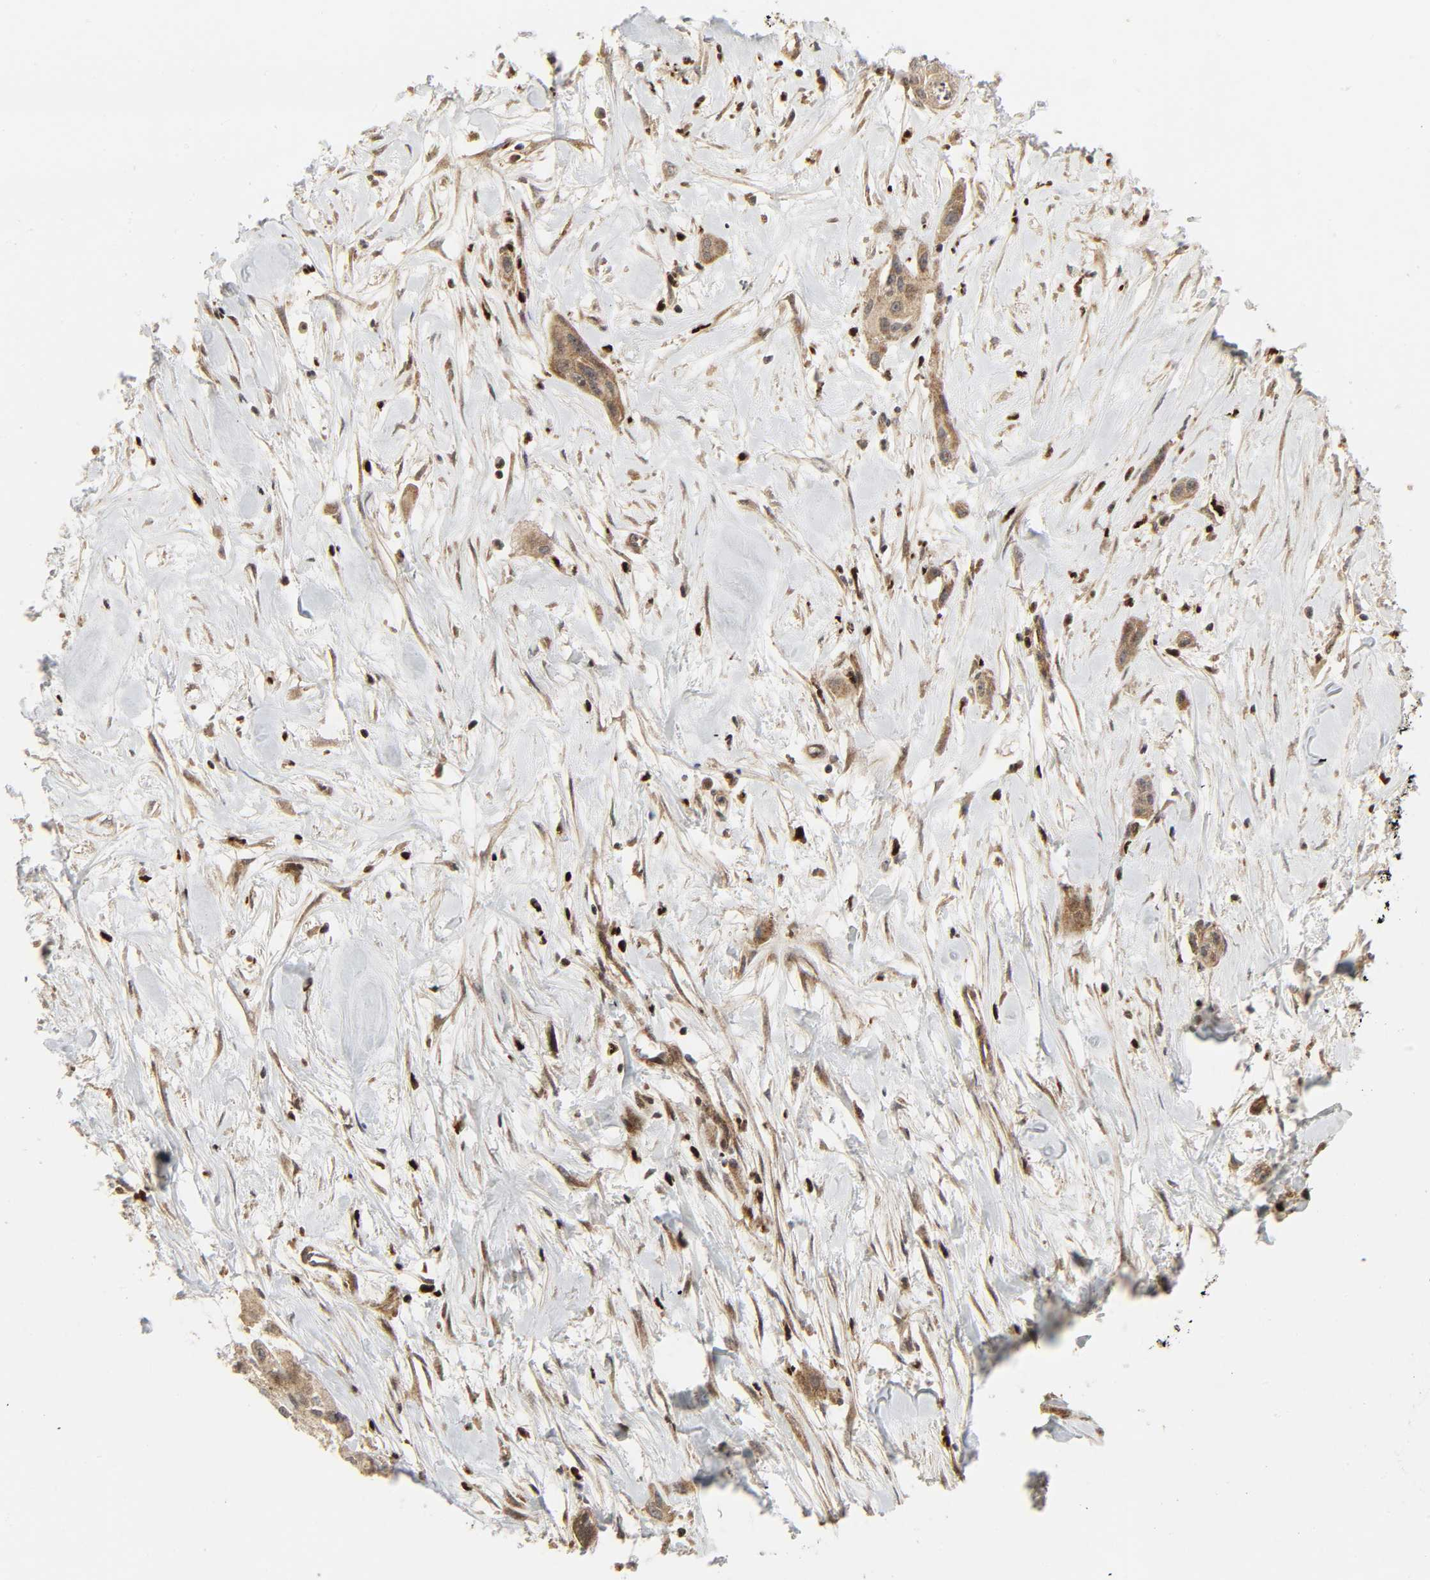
{"staining": {"intensity": "strong", "quantity": ">75%", "location": "cytoplasmic/membranous"}, "tissue": "pancreatic cancer", "cell_type": "Tumor cells", "image_type": "cancer", "snomed": [{"axis": "morphology", "description": "Adenocarcinoma, NOS"}, {"axis": "topography", "description": "Pancreas"}], "caption": "Tumor cells show high levels of strong cytoplasmic/membranous expression in about >75% of cells in human pancreatic adenocarcinoma.", "gene": "CHUK", "patient": {"sex": "female", "age": 60}}